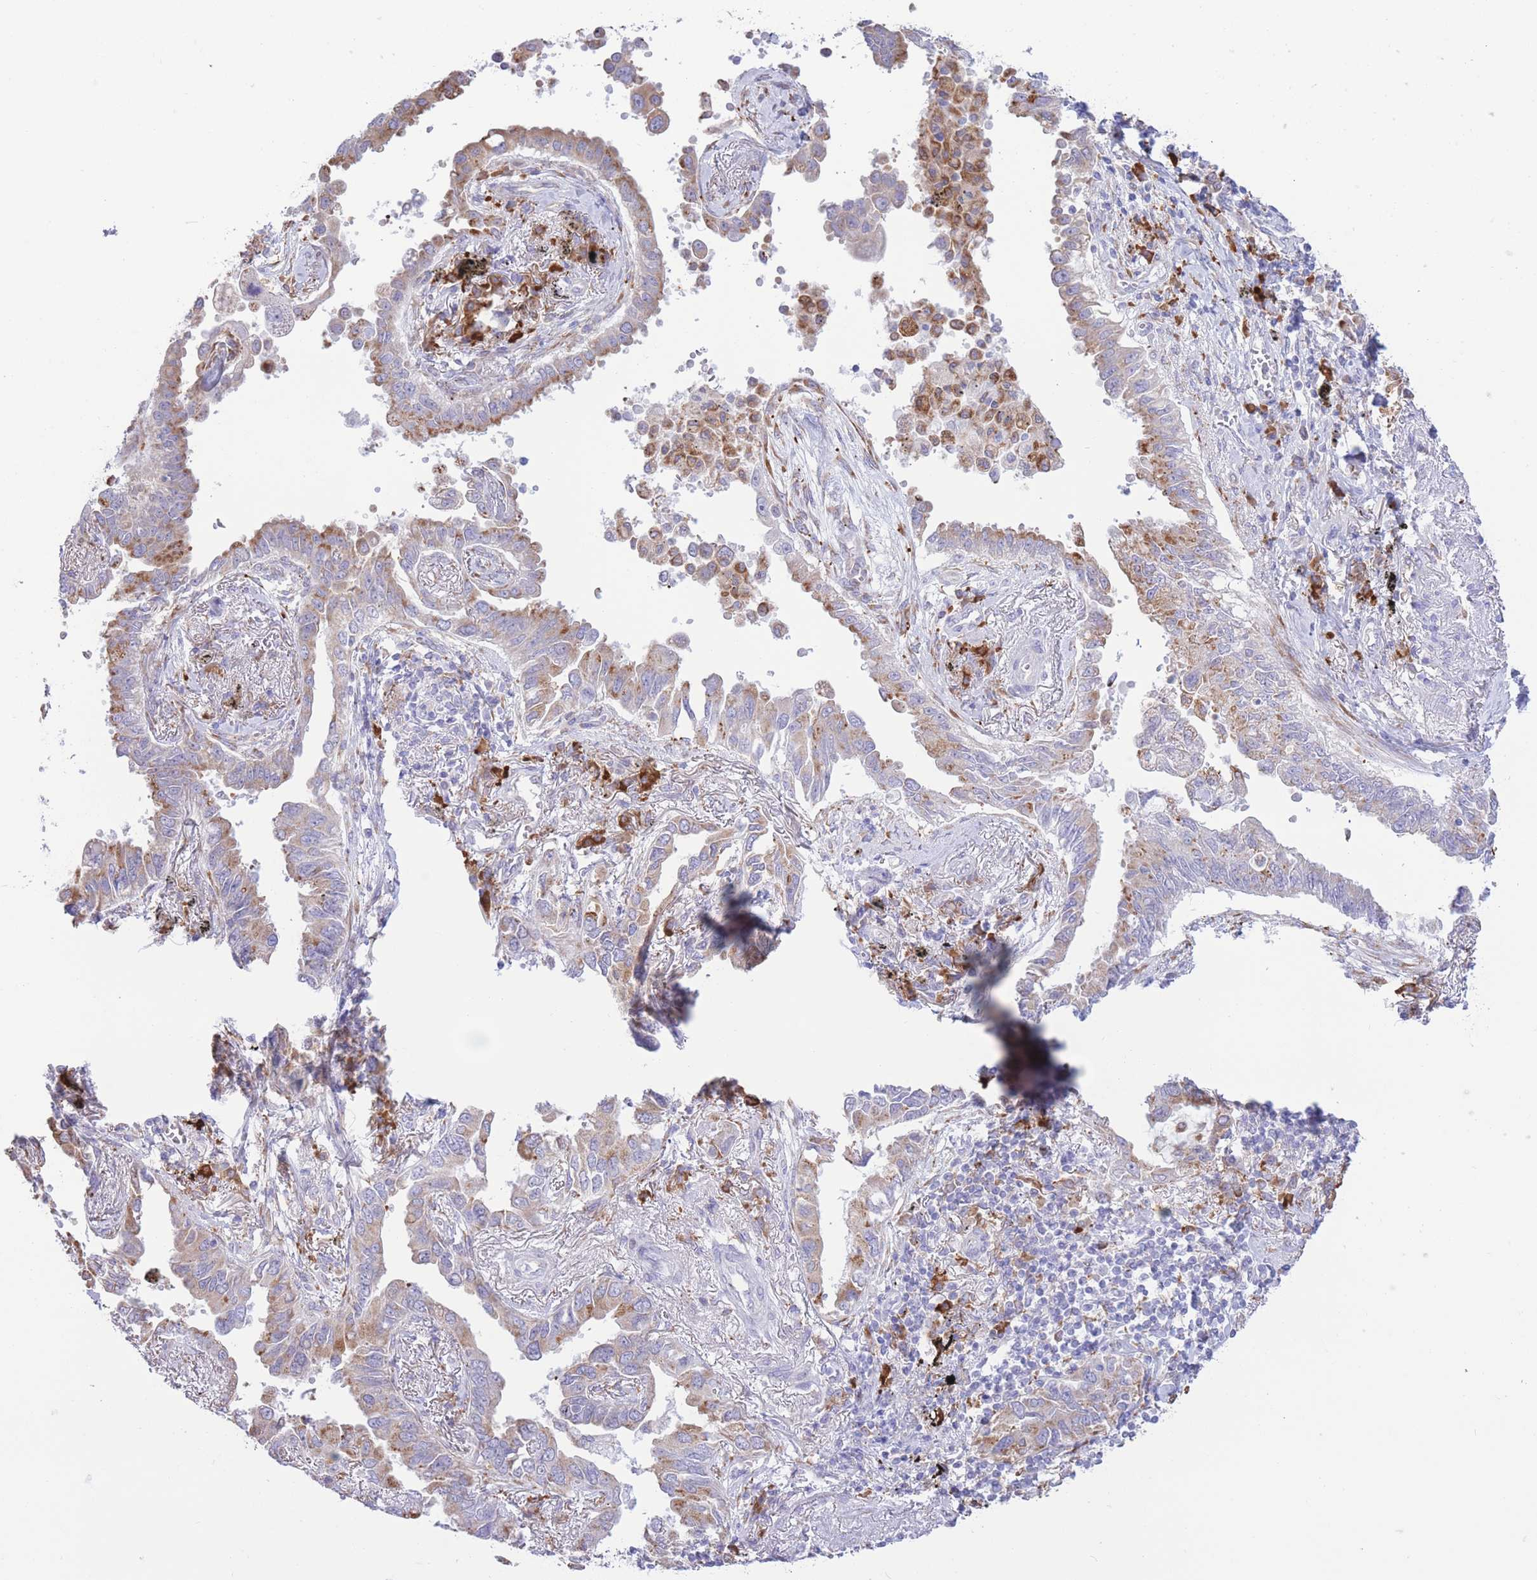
{"staining": {"intensity": "moderate", "quantity": ">75%", "location": "cytoplasmic/membranous"}, "tissue": "lung cancer", "cell_type": "Tumor cells", "image_type": "cancer", "snomed": [{"axis": "morphology", "description": "Adenocarcinoma, NOS"}, {"axis": "topography", "description": "Lung"}], "caption": "A micrograph of lung adenocarcinoma stained for a protein demonstrates moderate cytoplasmic/membranous brown staining in tumor cells.", "gene": "MYDGF", "patient": {"sex": "male", "age": 67}}